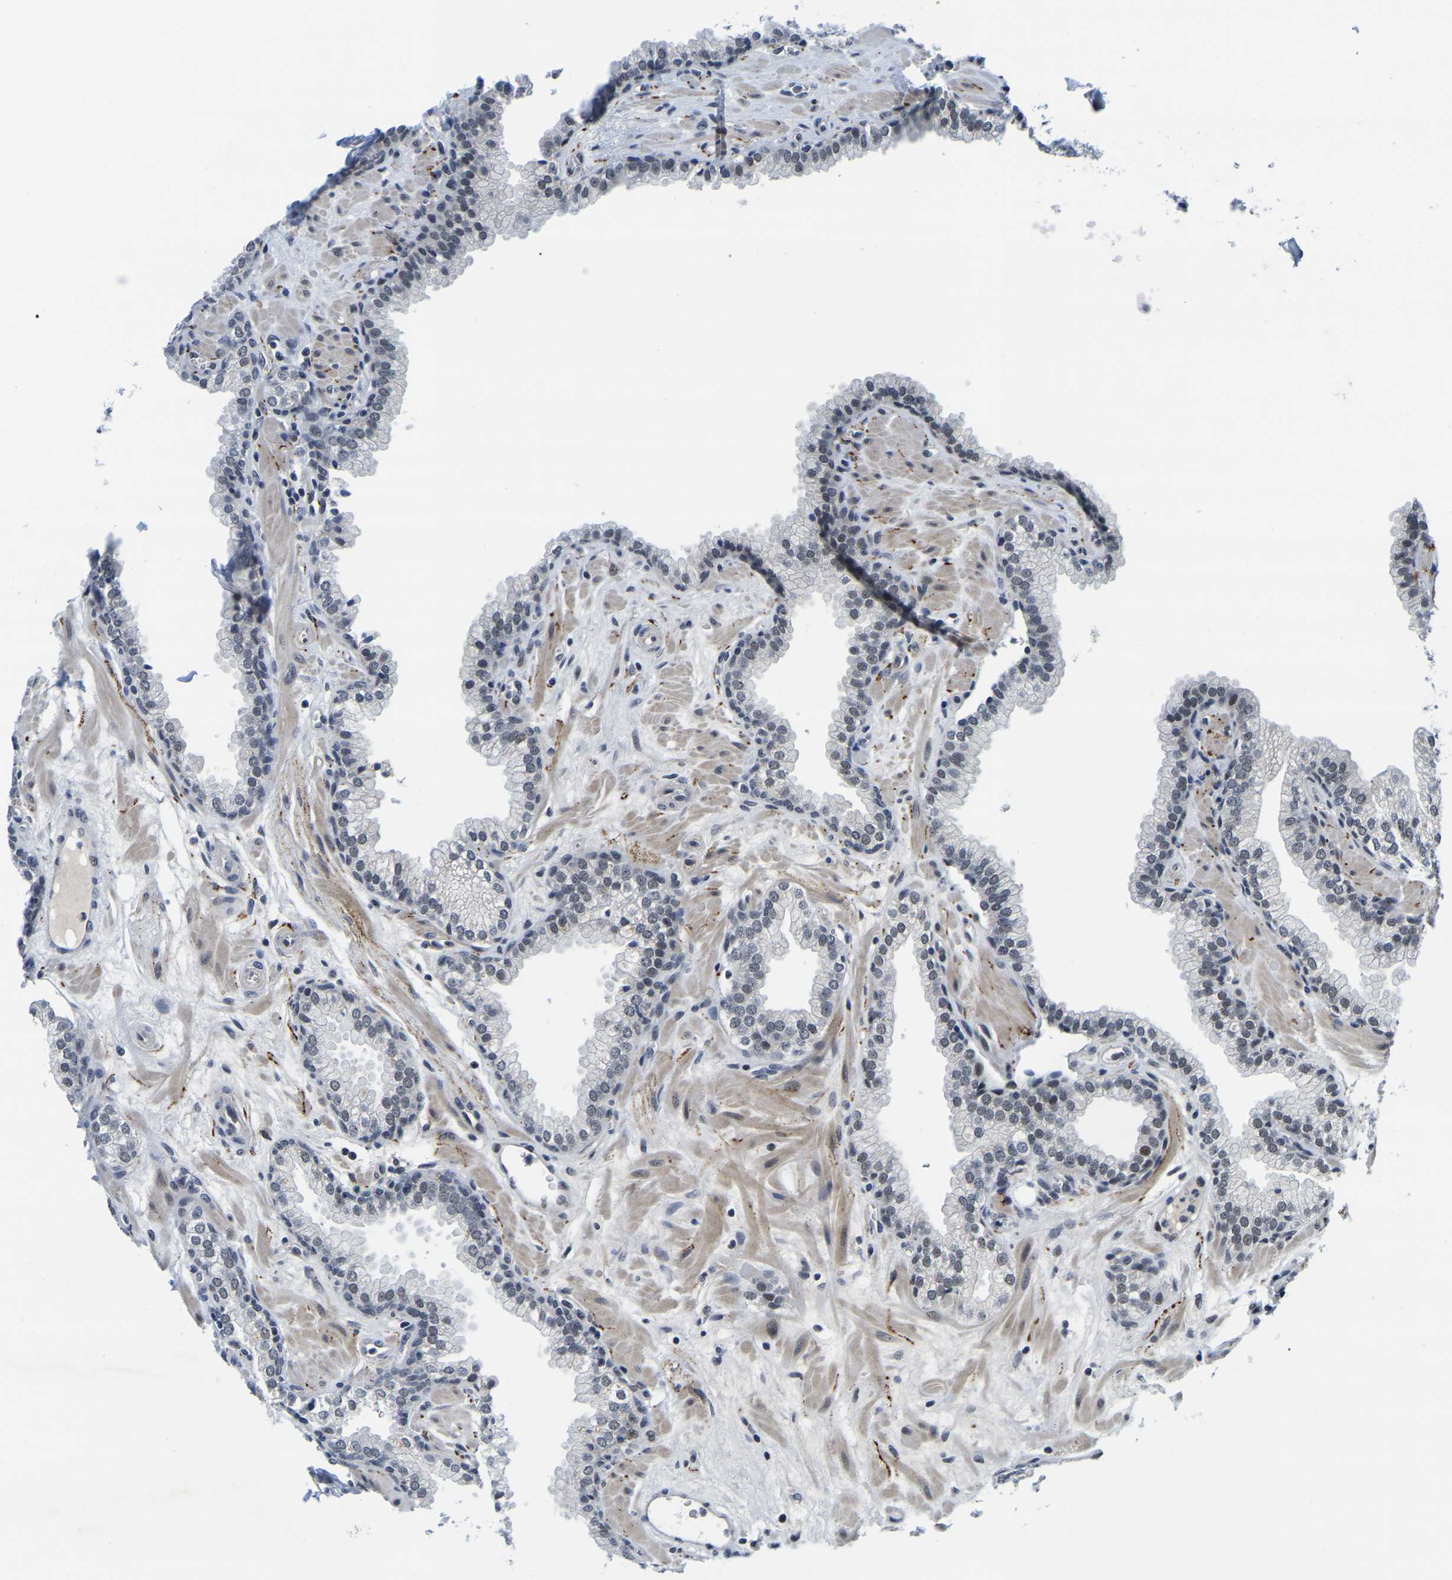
{"staining": {"intensity": "negative", "quantity": "none", "location": "none"}, "tissue": "prostate", "cell_type": "Glandular cells", "image_type": "normal", "snomed": [{"axis": "morphology", "description": "Normal tissue, NOS"}, {"axis": "morphology", "description": "Urothelial carcinoma, Low grade"}, {"axis": "topography", "description": "Urinary bladder"}, {"axis": "topography", "description": "Prostate"}], "caption": "High power microscopy image of an IHC image of normal prostate, revealing no significant staining in glandular cells.", "gene": "POLDIP3", "patient": {"sex": "male", "age": 60}}